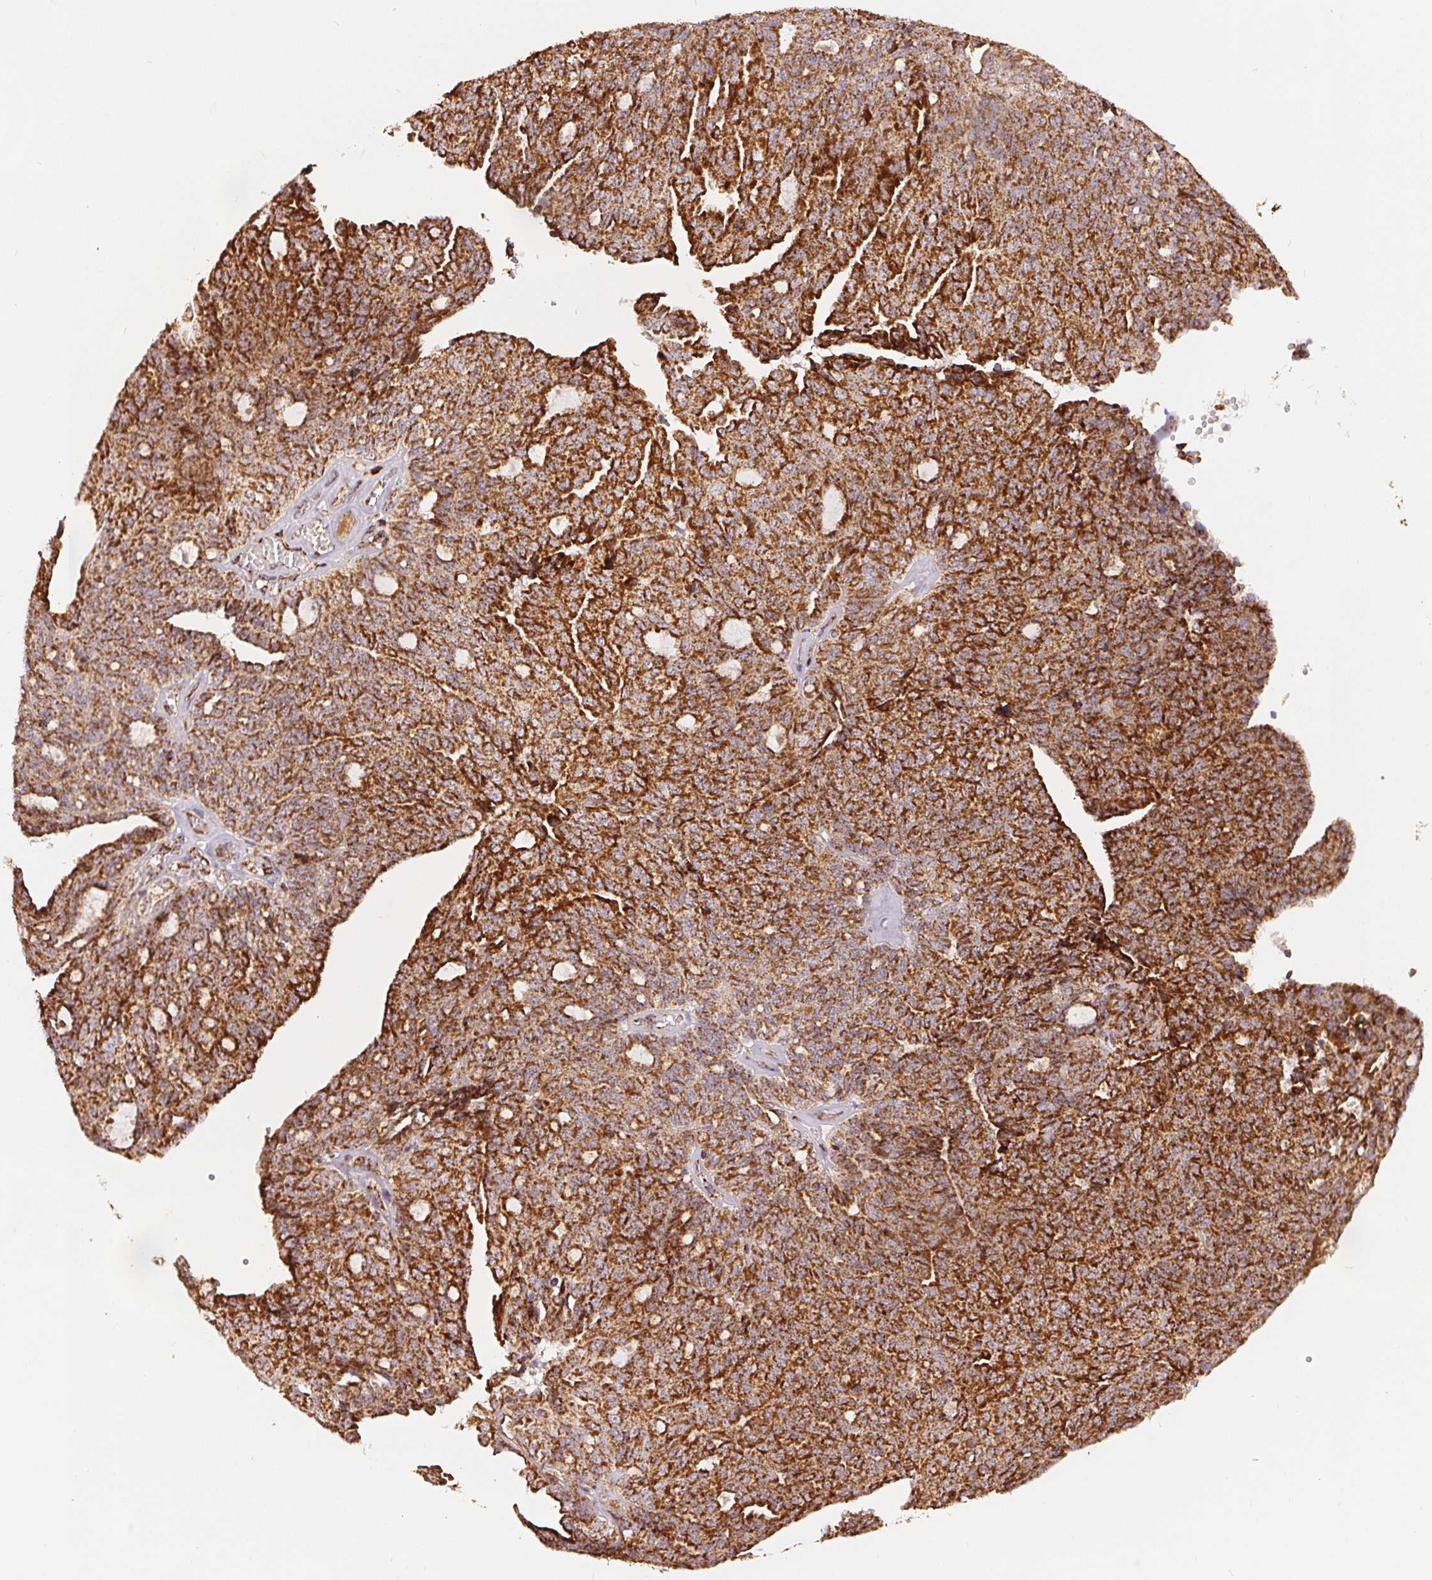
{"staining": {"intensity": "moderate", "quantity": ">75%", "location": "cytoplasmic/membranous"}, "tissue": "ovarian cancer", "cell_type": "Tumor cells", "image_type": "cancer", "snomed": [{"axis": "morphology", "description": "Cystadenocarcinoma, serous, NOS"}, {"axis": "topography", "description": "Ovary"}], "caption": "IHC of ovarian cancer (serous cystadenocarcinoma) shows medium levels of moderate cytoplasmic/membranous expression in about >75% of tumor cells.", "gene": "SDHB", "patient": {"sex": "female", "age": 71}}